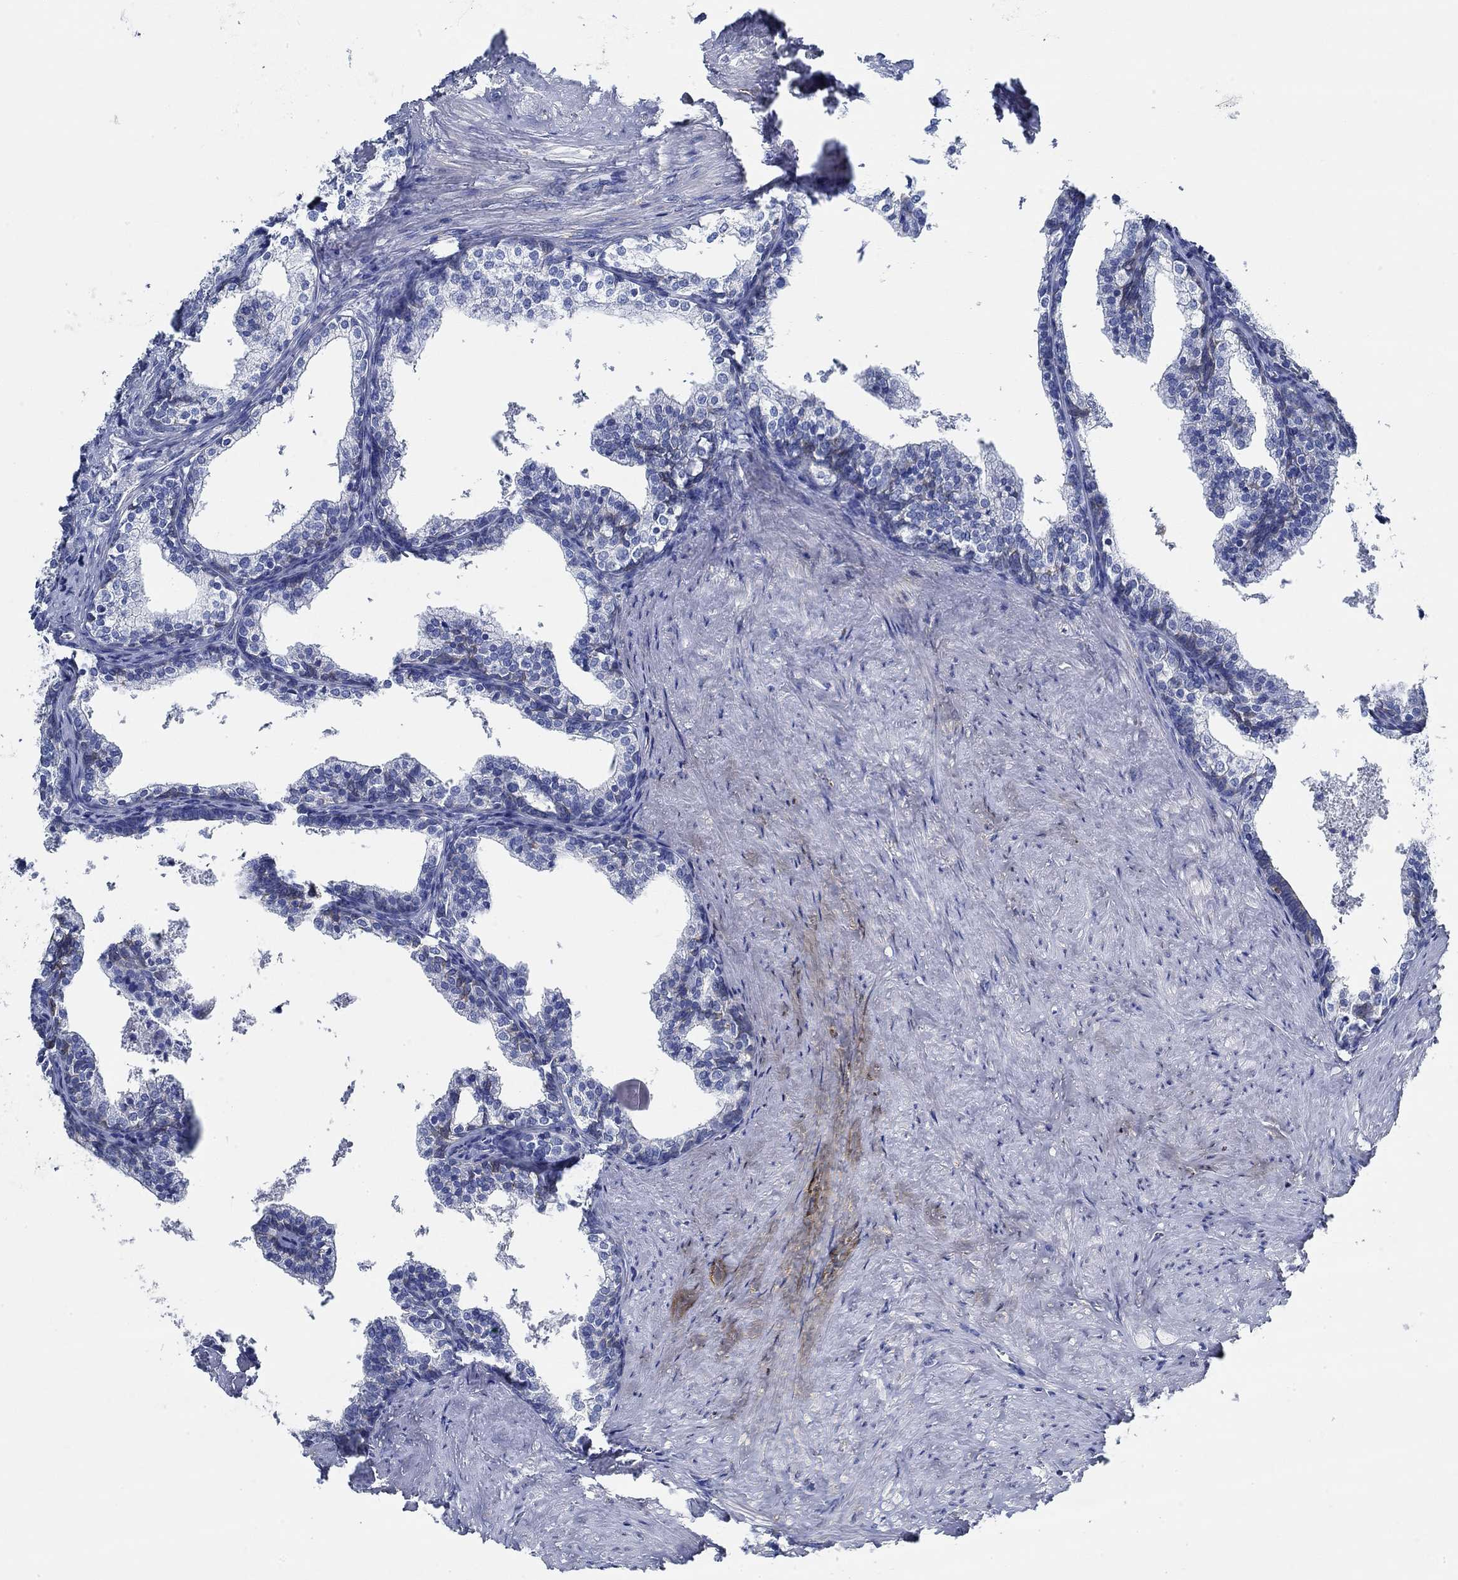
{"staining": {"intensity": "negative", "quantity": "none", "location": "none"}, "tissue": "prostate cancer", "cell_type": "Tumor cells", "image_type": "cancer", "snomed": [{"axis": "morphology", "description": "Adenocarcinoma, NOS"}, {"axis": "topography", "description": "Prostate and seminal vesicle, NOS"}], "caption": "IHC of prostate cancer displays no staining in tumor cells. The staining is performed using DAB brown chromogen with nuclei counter-stained in using hematoxylin.", "gene": "HECW2", "patient": {"sex": "male", "age": 63}}